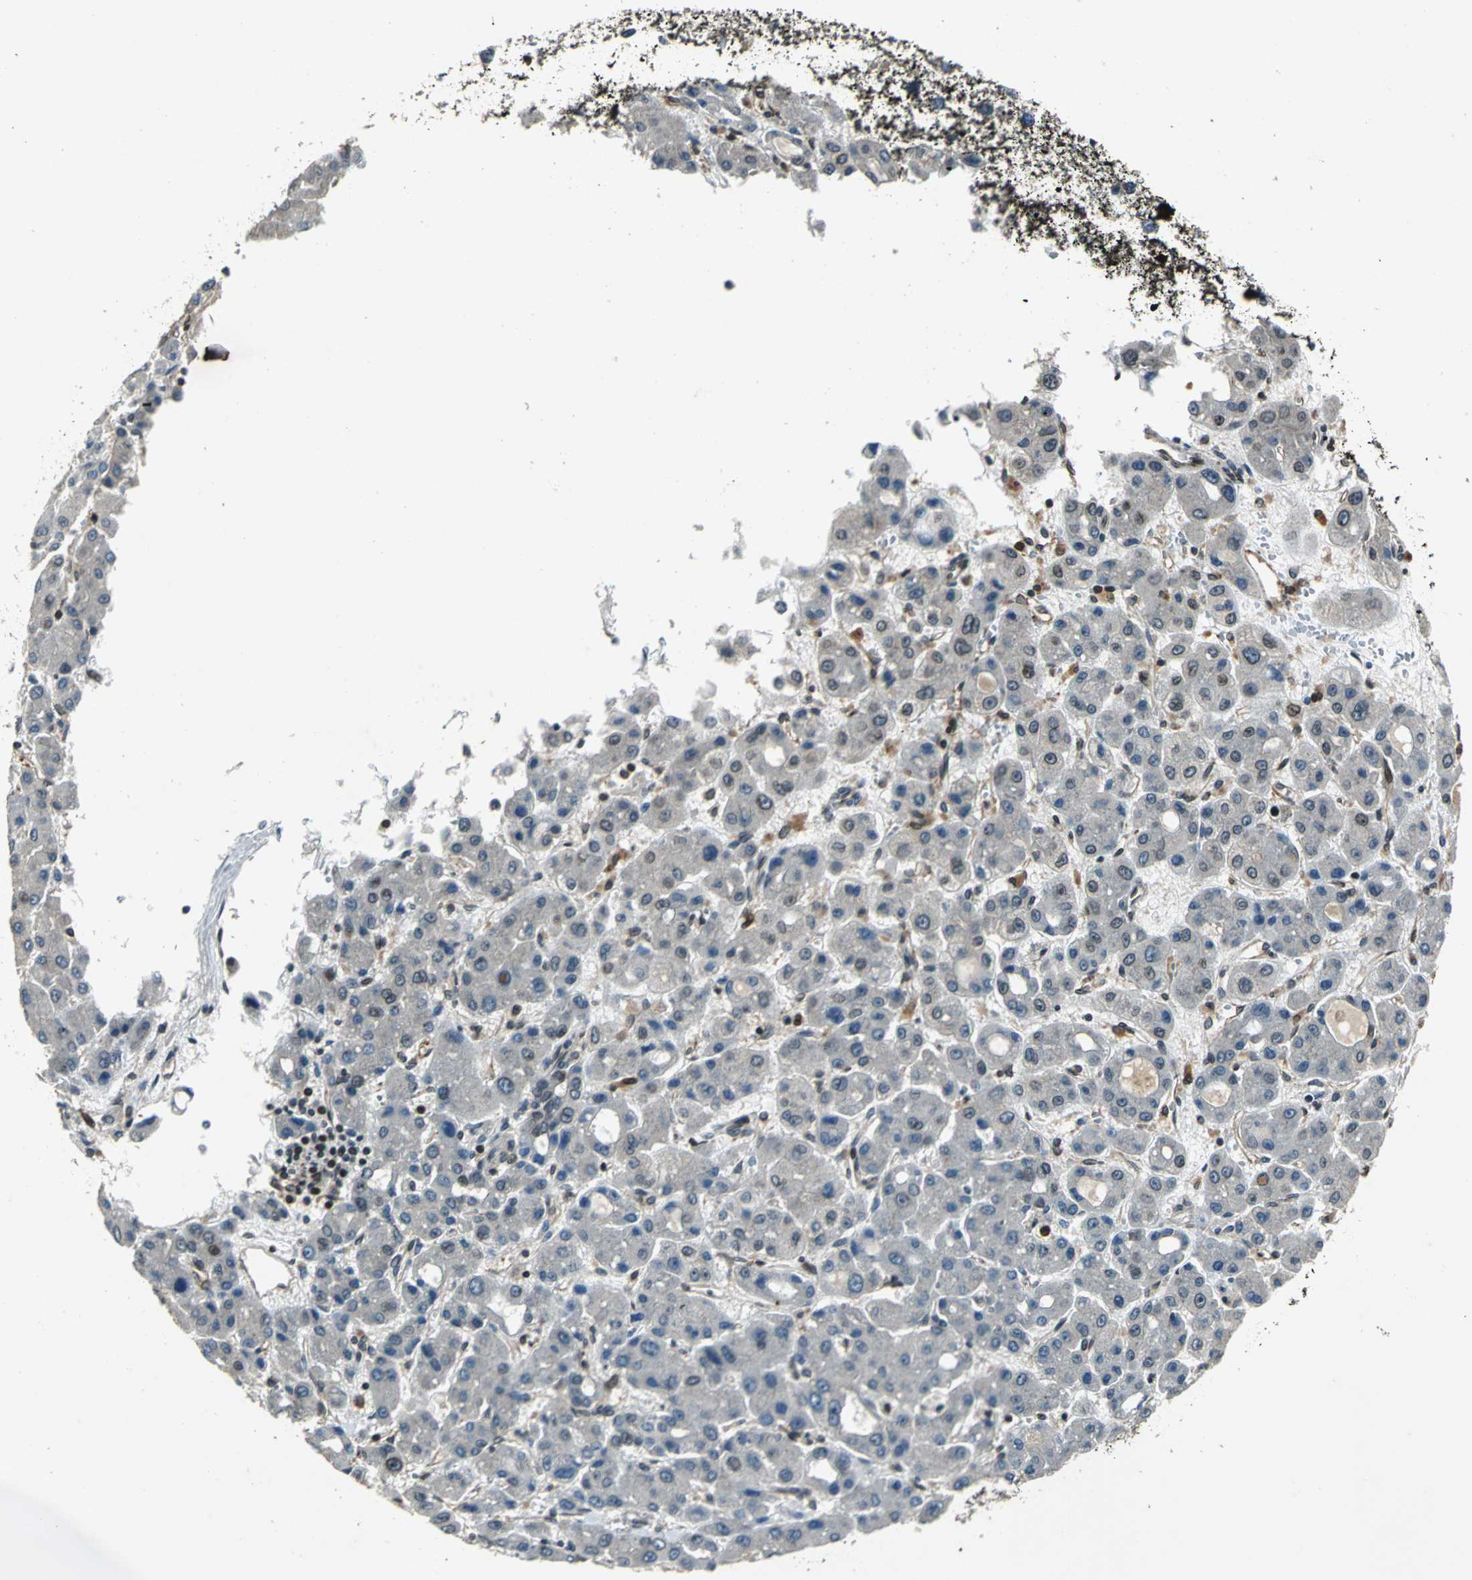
{"staining": {"intensity": "weak", "quantity": "<25%", "location": "nuclear"}, "tissue": "liver cancer", "cell_type": "Tumor cells", "image_type": "cancer", "snomed": [{"axis": "morphology", "description": "Carcinoma, Hepatocellular, NOS"}, {"axis": "topography", "description": "Liver"}], "caption": "Image shows no significant protein expression in tumor cells of hepatocellular carcinoma (liver). (DAB (3,3'-diaminobenzidine) IHC visualized using brightfield microscopy, high magnification).", "gene": "BRIP1", "patient": {"sex": "male", "age": 55}}